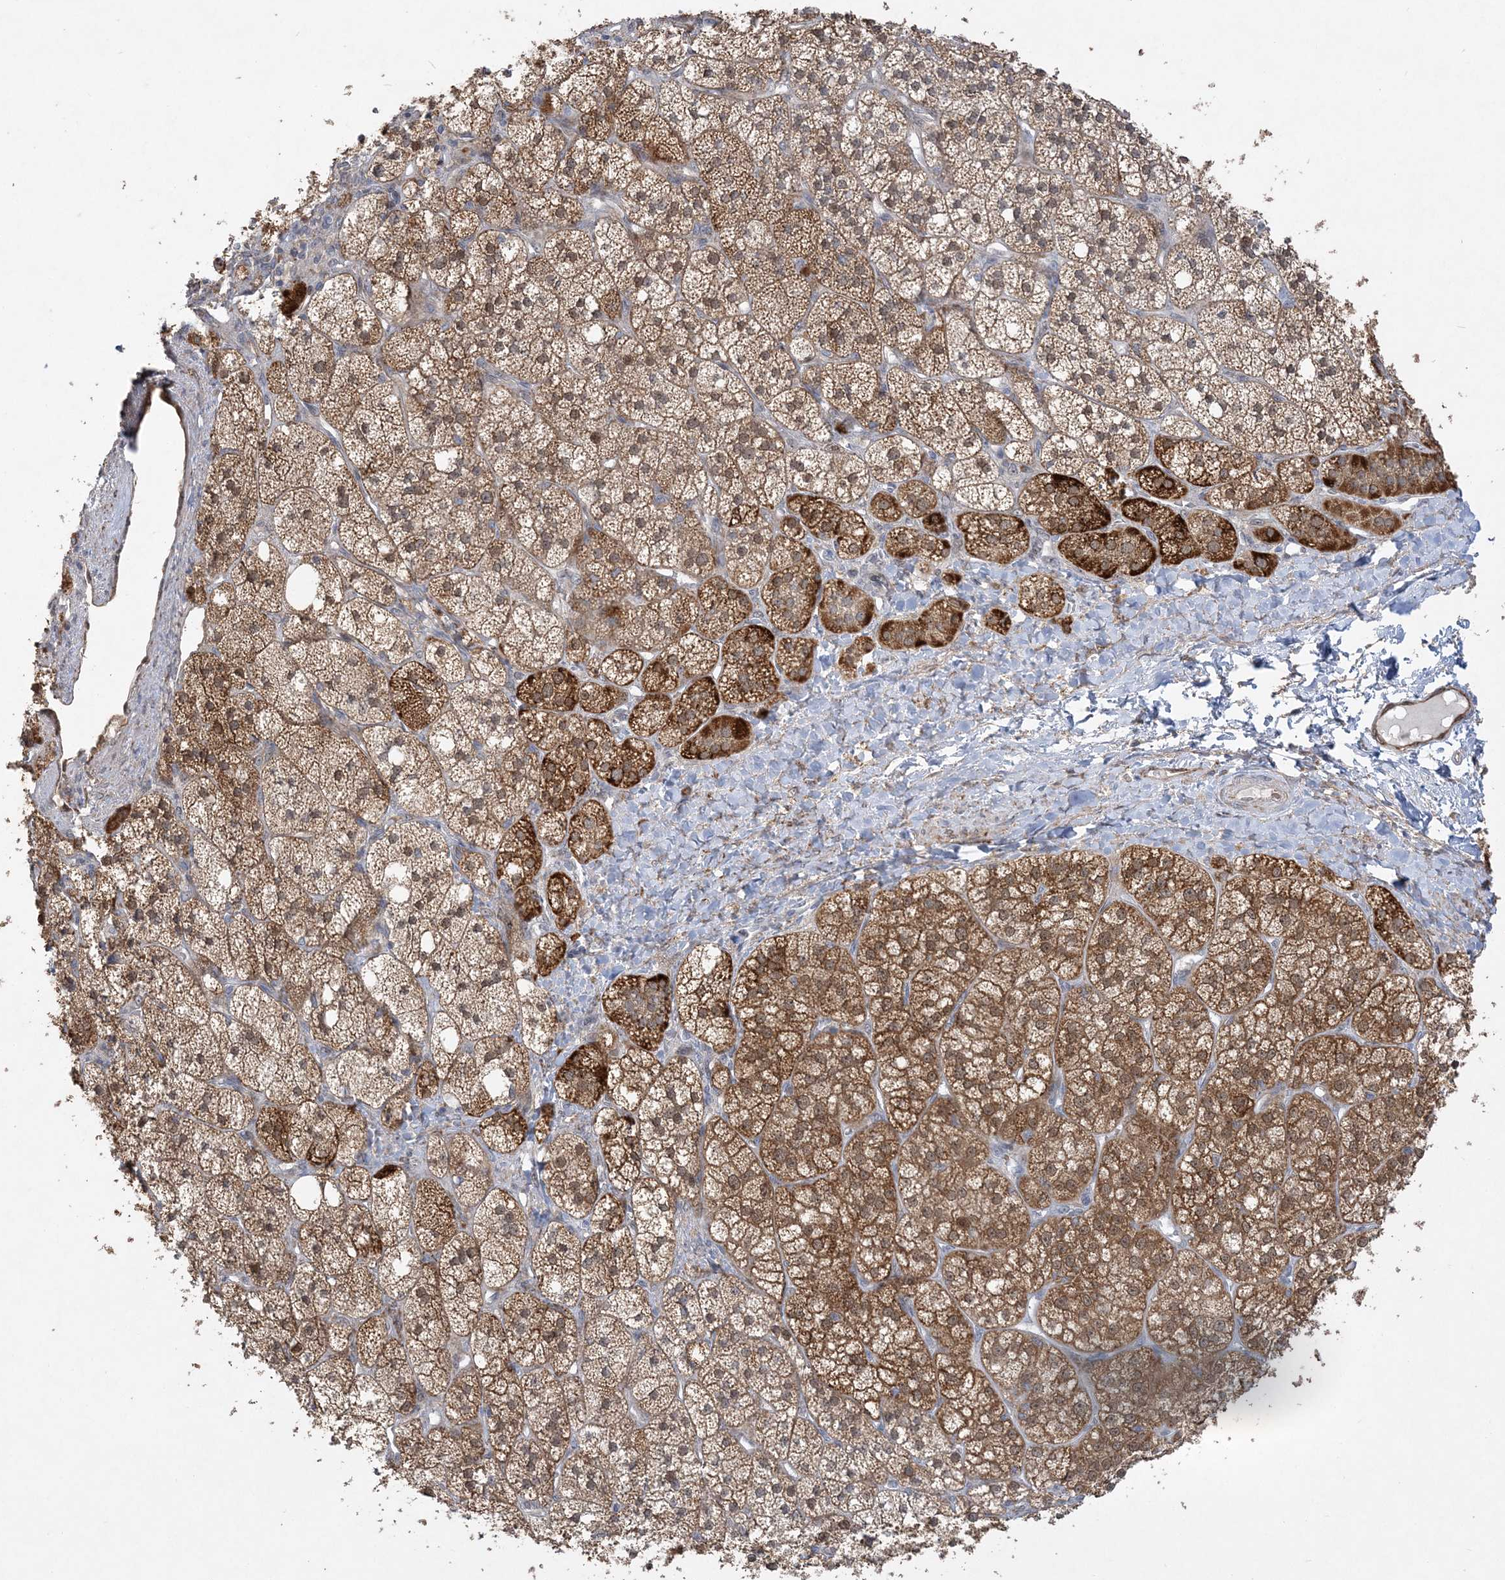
{"staining": {"intensity": "strong", "quantity": "25%-75%", "location": "cytoplasmic/membranous"}, "tissue": "adrenal gland", "cell_type": "Glandular cells", "image_type": "normal", "snomed": [{"axis": "morphology", "description": "Normal tissue, NOS"}, {"axis": "topography", "description": "Adrenal gland"}], "caption": "Immunohistochemical staining of benign human adrenal gland displays 25%-75% levels of strong cytoplasmic/membranous protein expression in approximately 25%-75% of glandular cells.", "gene": "INPP1", "patient": {"sex": "male", "age": 61}}